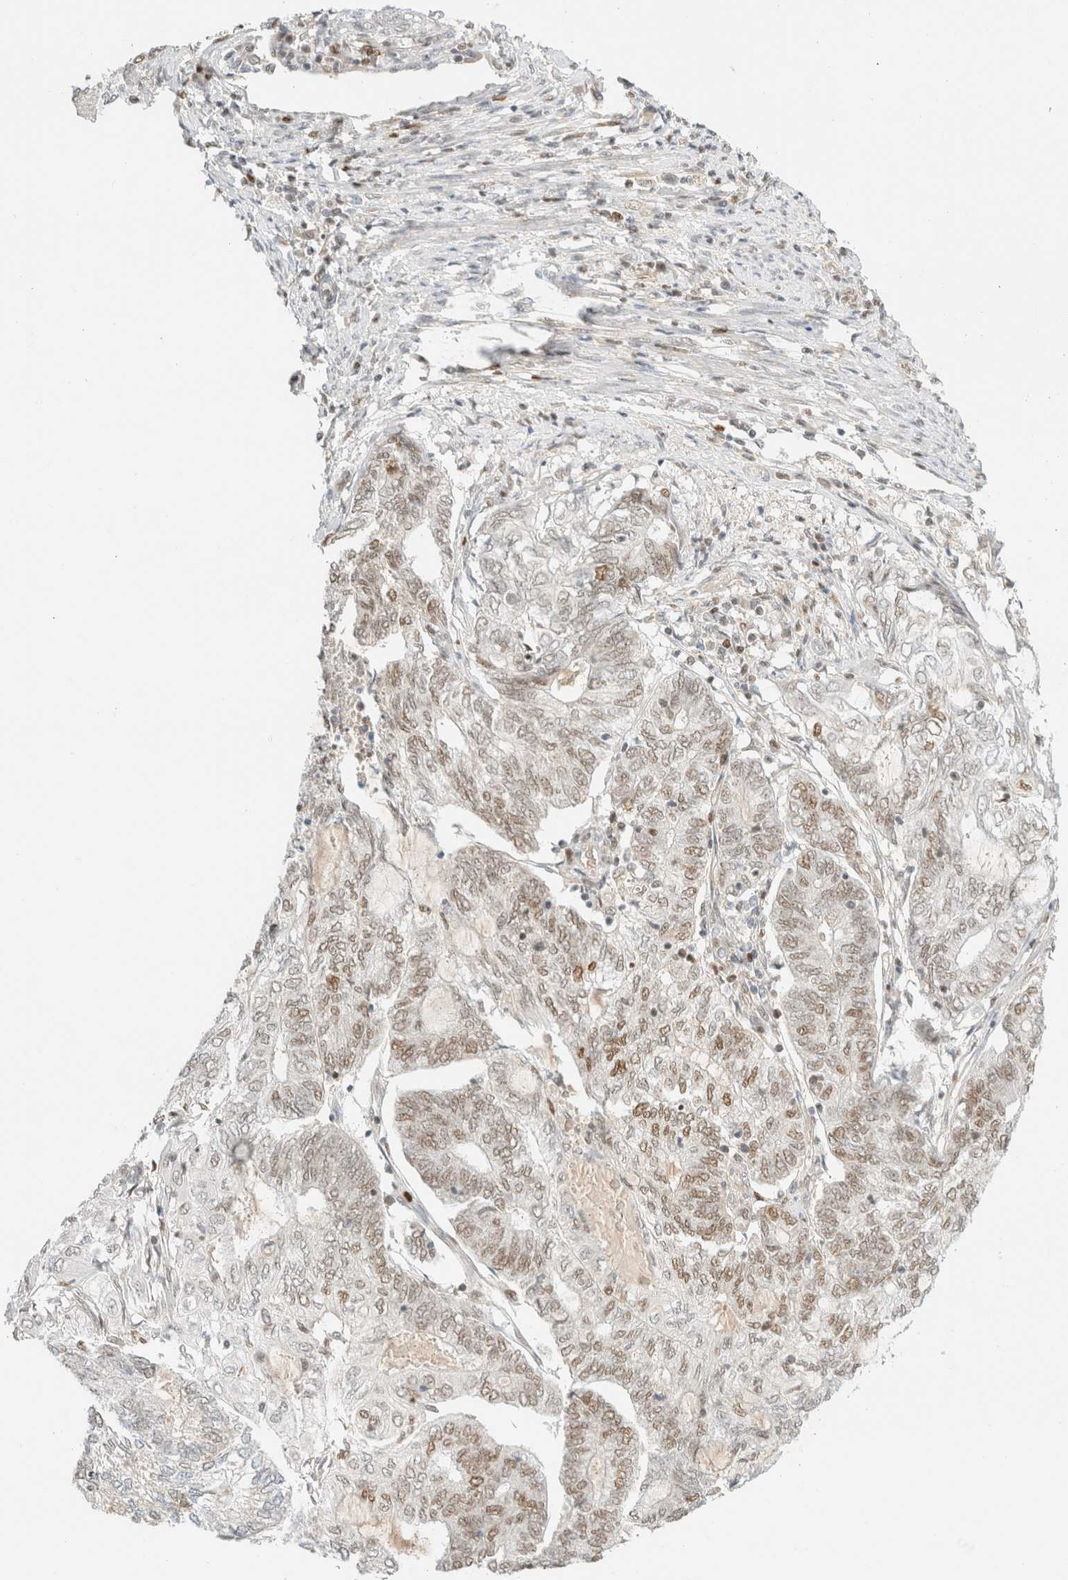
{"staining": {"intensity": "weak", "quantity": ">75%", "location": "nuclear"}, "tissue": "endometrial cancer", "cell_type": "Tumor cells", "image_type": "cancer", "snomed": [{"axis": "morphology", "description": "Adenocarcinoma, NOS"}, {"axis": "topography", "description": "Uterus"}, {"axis": "topography", "description": "Endometrium"}], "caption": "The photomicrograph shows staining of endometrial cancer (adenocarcinoma), revealing weak nuclear protein staining (brown color) within tumor cells.", "gene": "DDB2", "patient": {"sex": "female", "age": 70}}